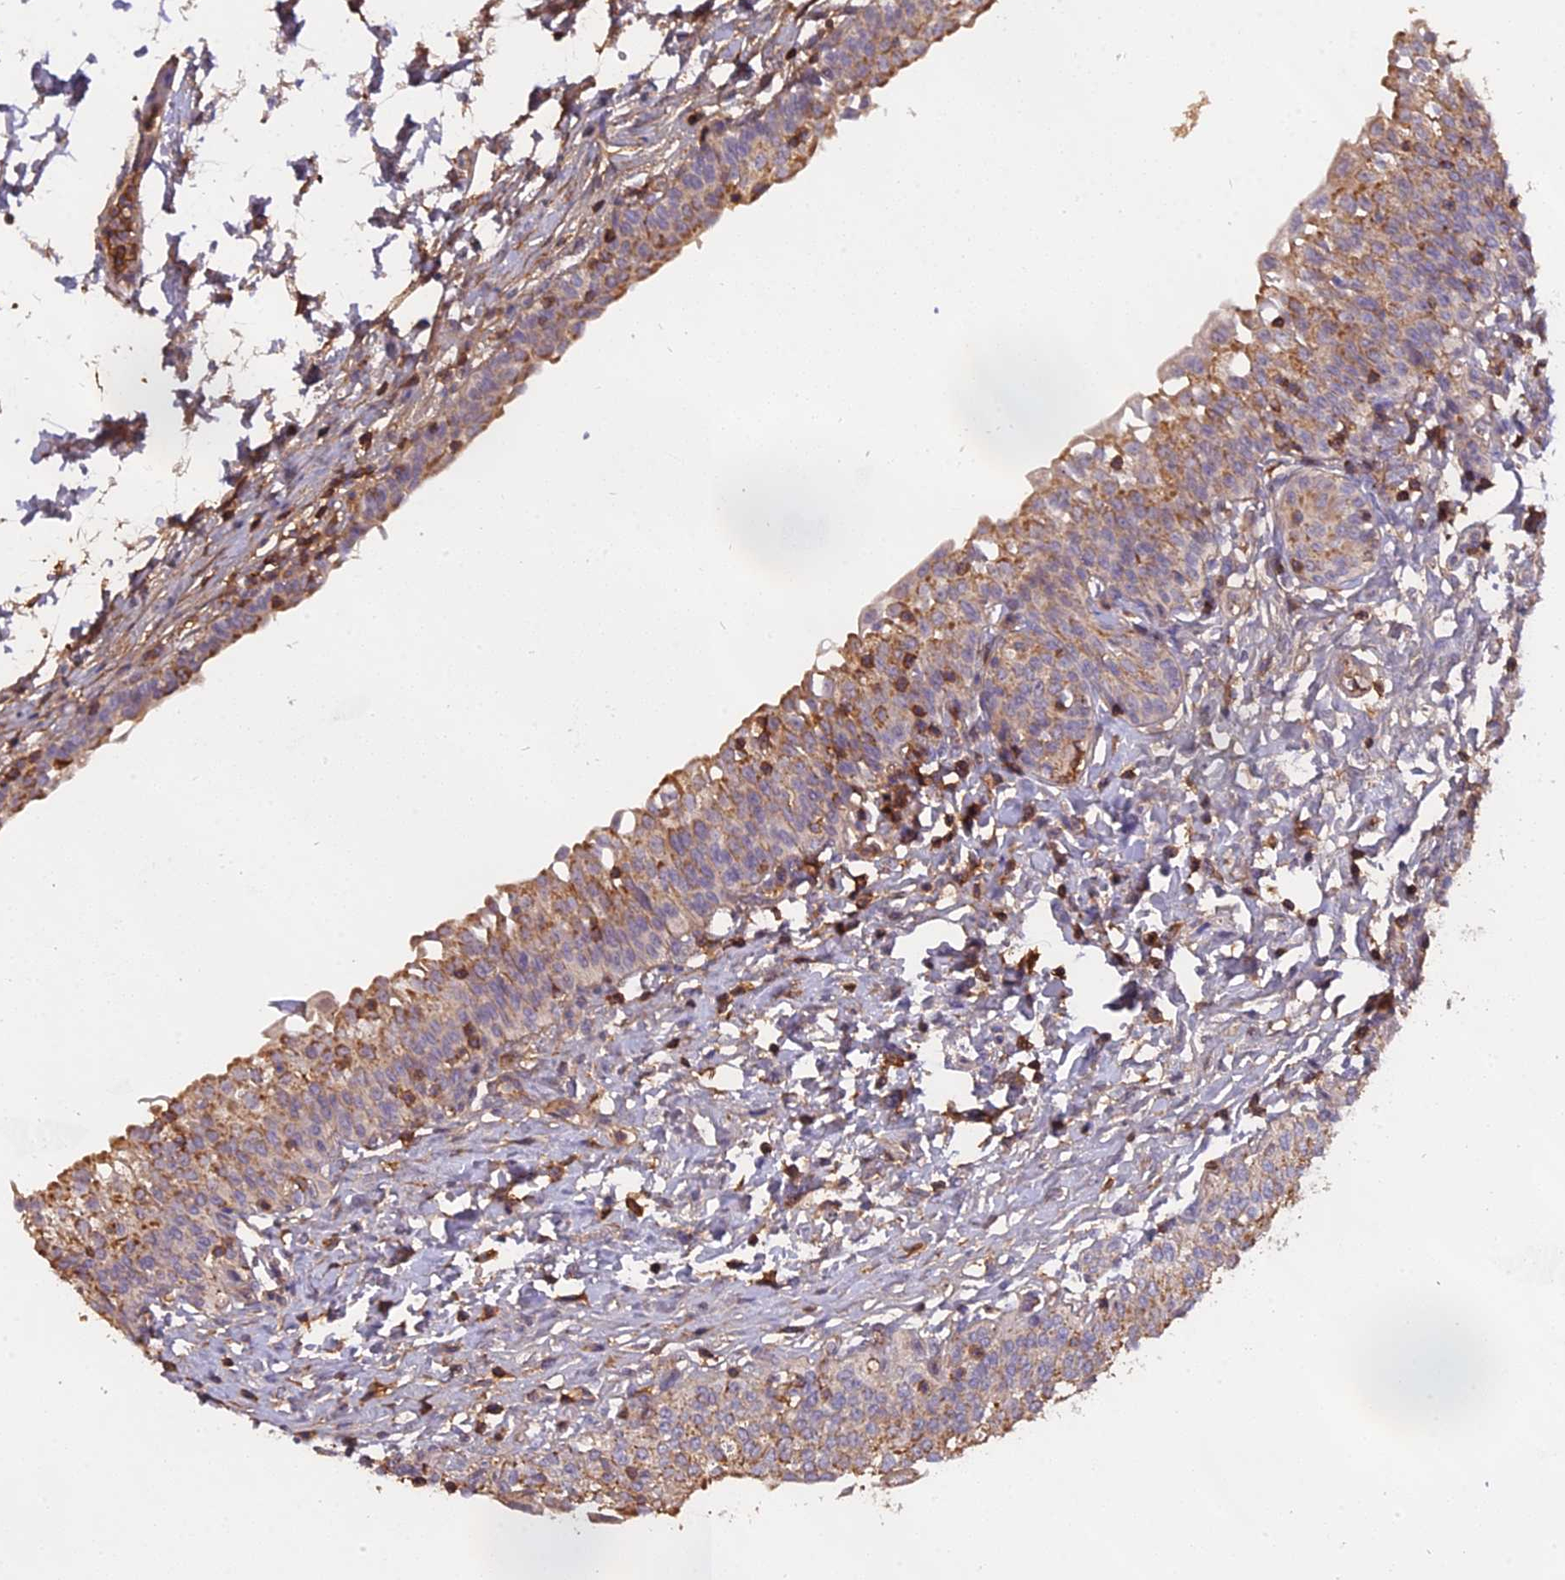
{"staining": {"intensity": "moderate", "quantity": "25%-75%", "location": "cytoplasmic/membranous"}, "tissue": "urinary bladder", "cell_type": "Urothelial cells", "image_type": "normal", "snomed": [{"axis": "morphology", "description": "Normal tissue, NOS"}, {"axis": "topography", "description": "Urinary bladder"}], "caption": "Immunohistochemical staining of unremarkable urinary bladder demonstrates 25%-75% levels of moderate cytoplasmic/membranous protein expression in approximately 25%-75% of urothelial cells.", "gene": "CFAP119", "patient": {"sex": "male", "age": 55}}